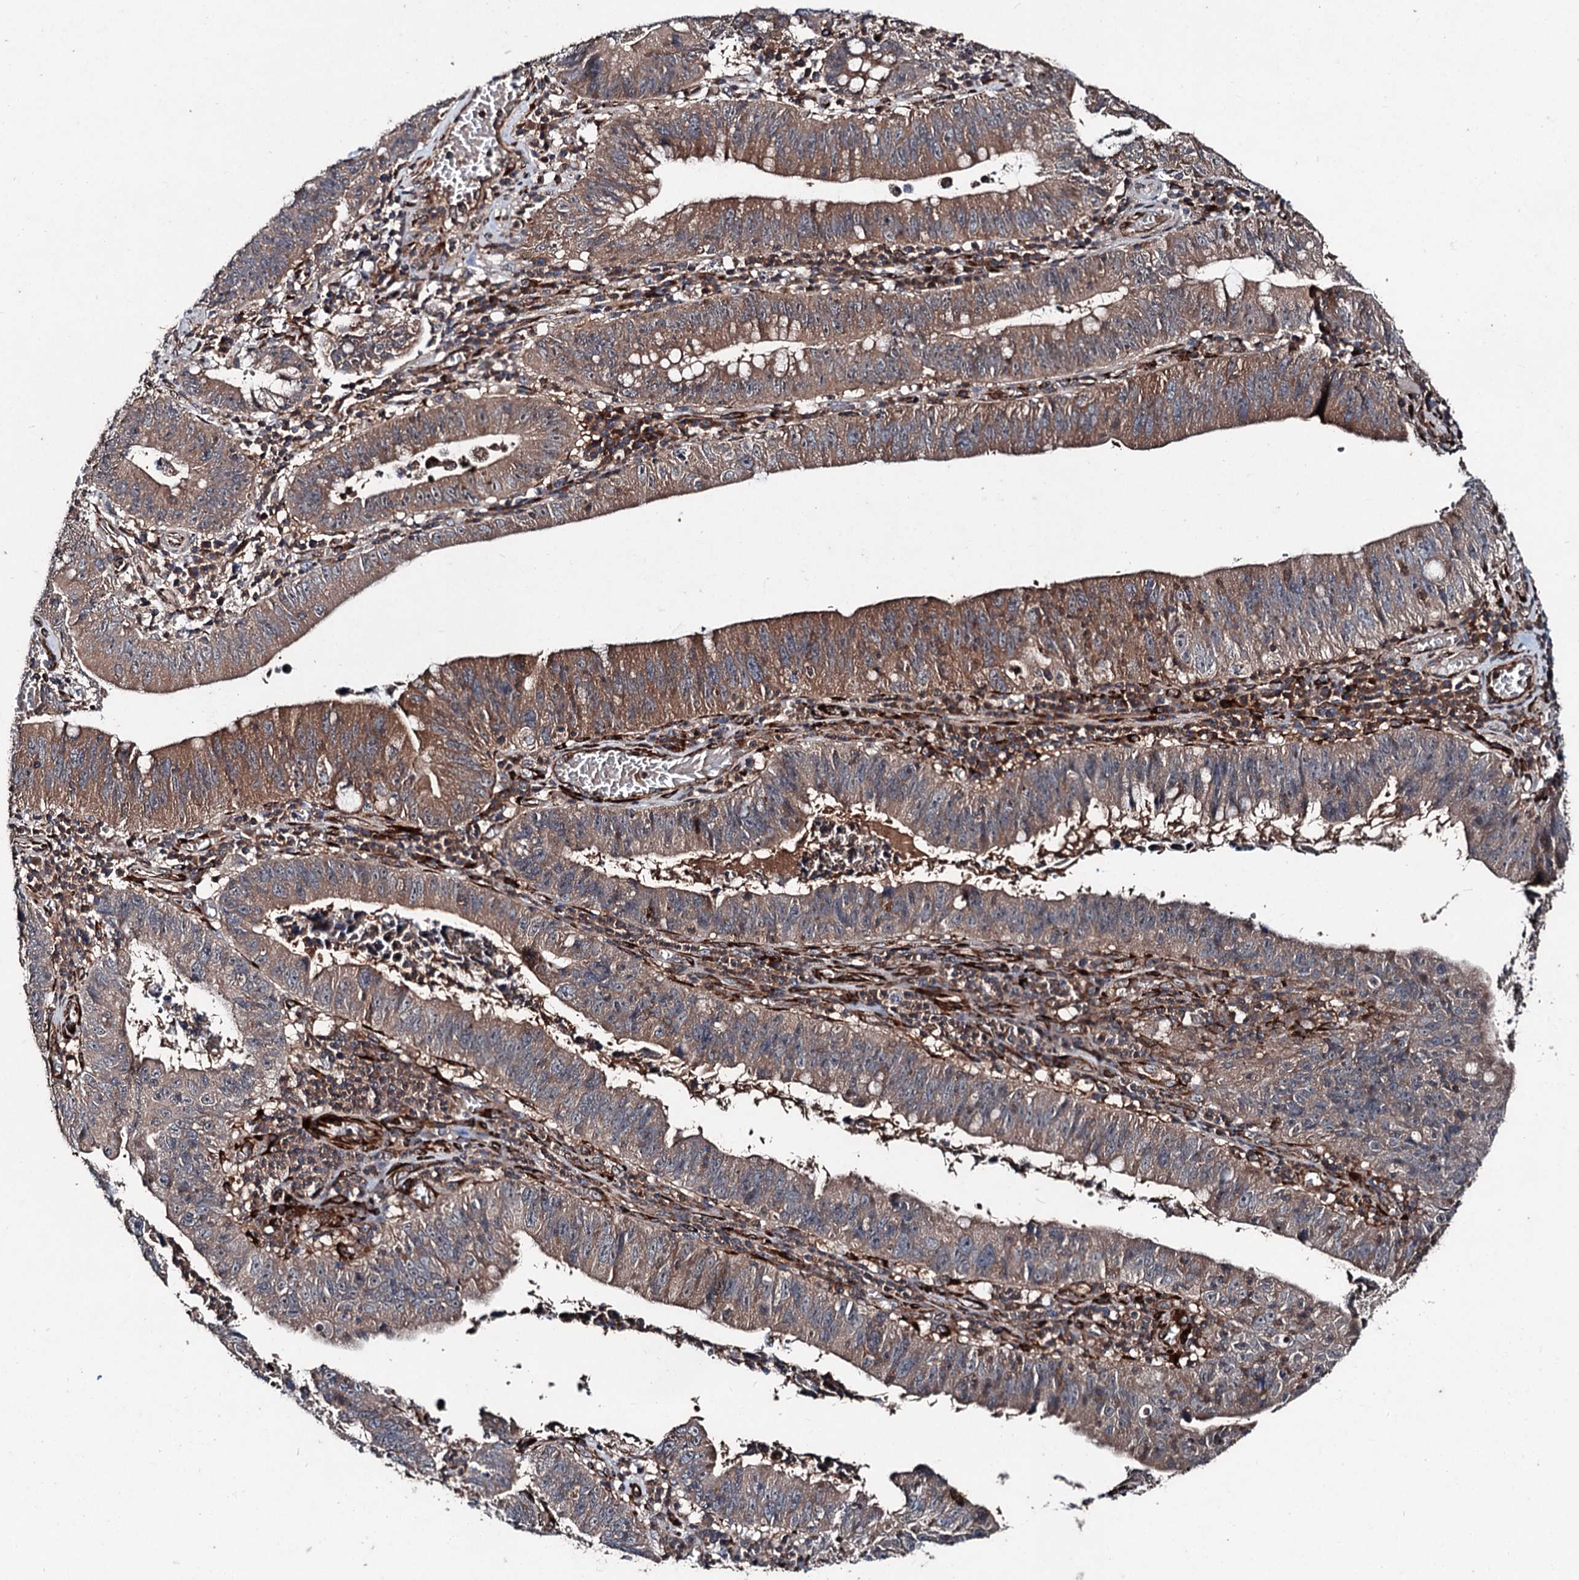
{"staining": {"intensity": "moderate", "quantity": ">75%", "location": "cytoplasmic/membranous"}, "tissue": "stomach cancer", "cell_type": "Tumor cells", "image_type": "cancer", "snomed": [{"axis": "morphology", "description": "Adenocarcinoma, NOS"}, {"axis": "topography", "description": "Stomach"}], "caption": "IHC of stomach cancer (adenocarcinoma) exhibits medium levels of moderate cytoplasmic/membranous expression in about >75% of tumor cells.", "gene": "DDIAS", "patient": {"sex": "male", "age": 59}}